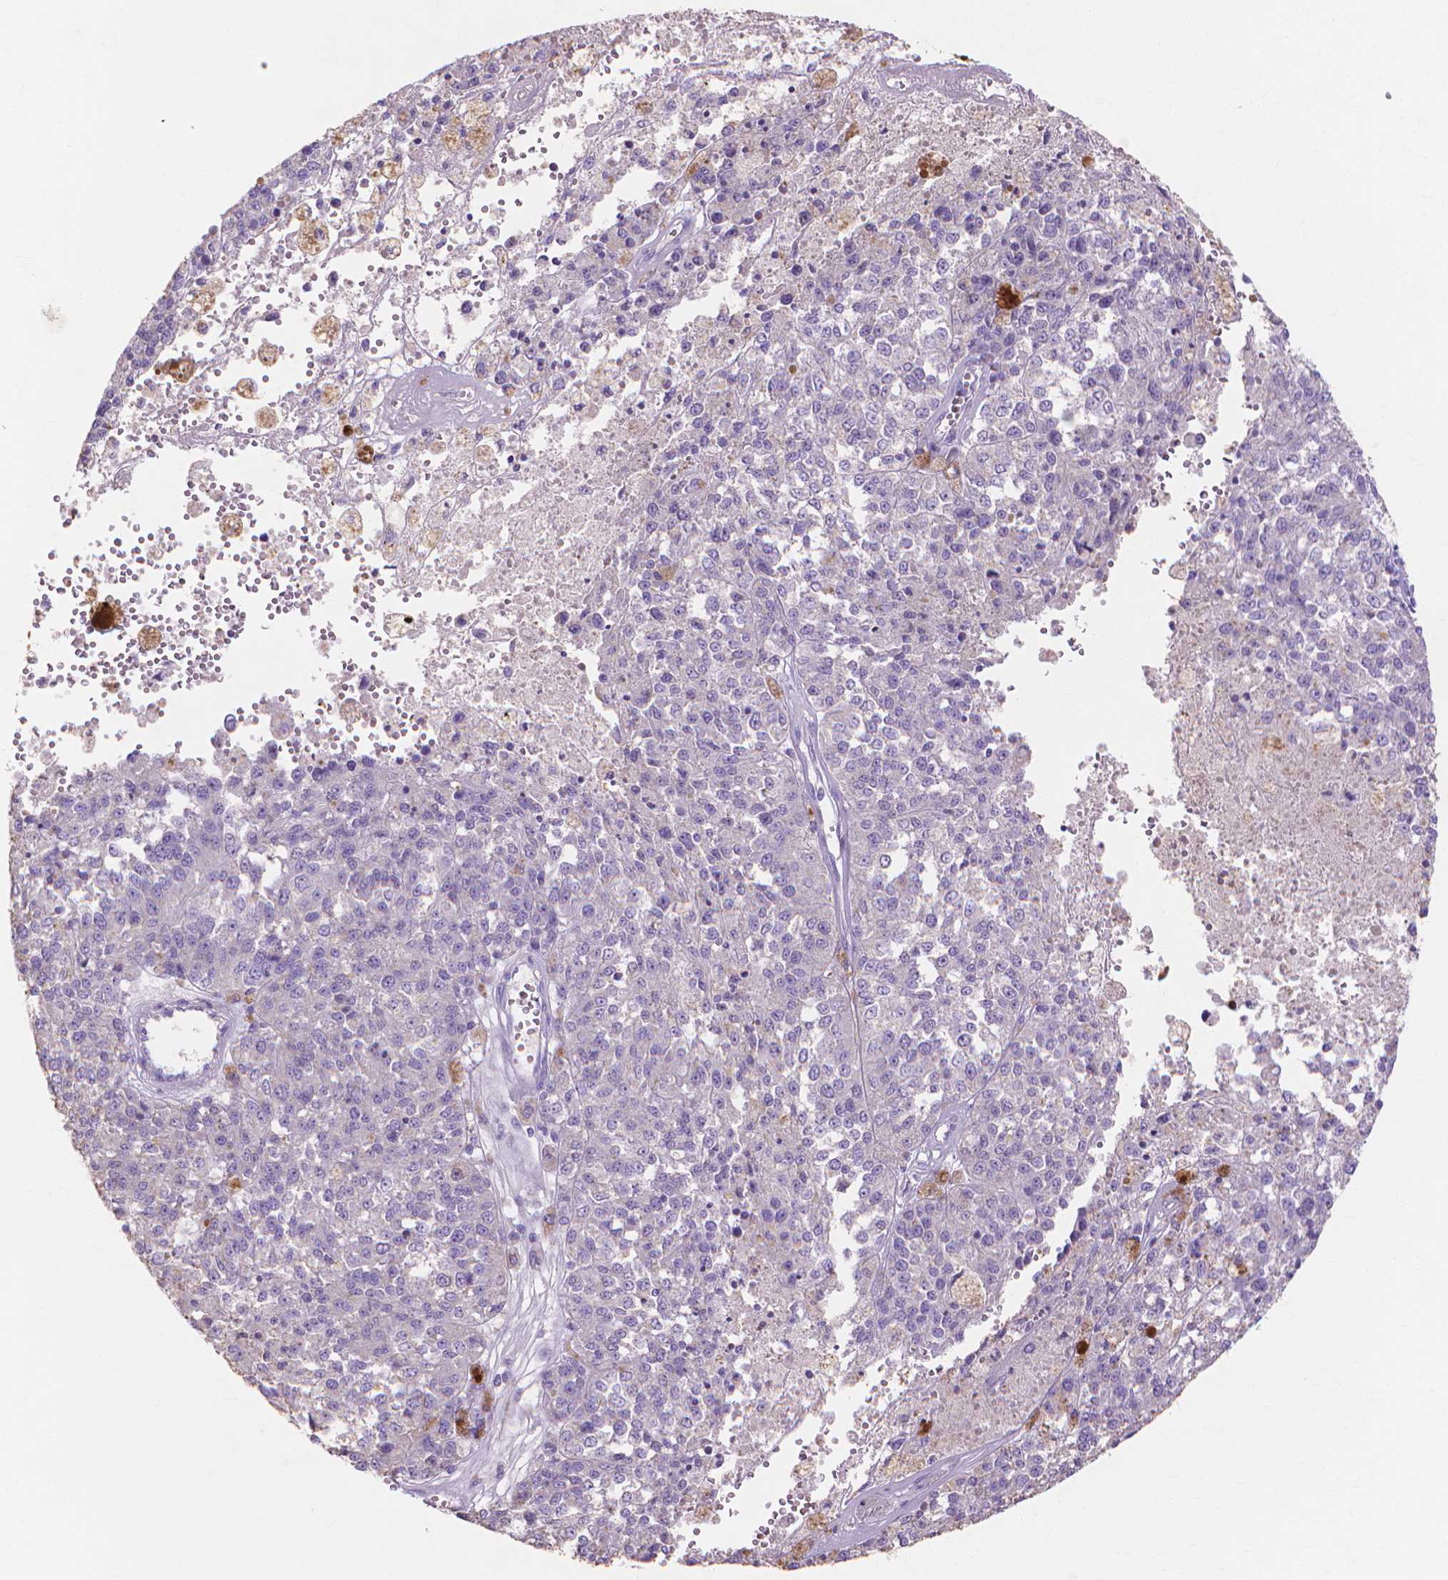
{"staining": {"intensity": "negative", "quantity": "none", "location": "none"}, "tissue": "melanoma", "cell_type": "Tumor cells", "image_type": "cancer", "snomed": [{"axis": "morphology", "description": "Malignant melanoma, Metastatic site"}, {"axis": "topography", "description": "Lymph node"}], "caption": "A micrograph of melanoma stained for a protein demonstrates no brown staining in tumor cells.", "gene": "MMP11", "patient": {"sex": "female", "age": 64}}